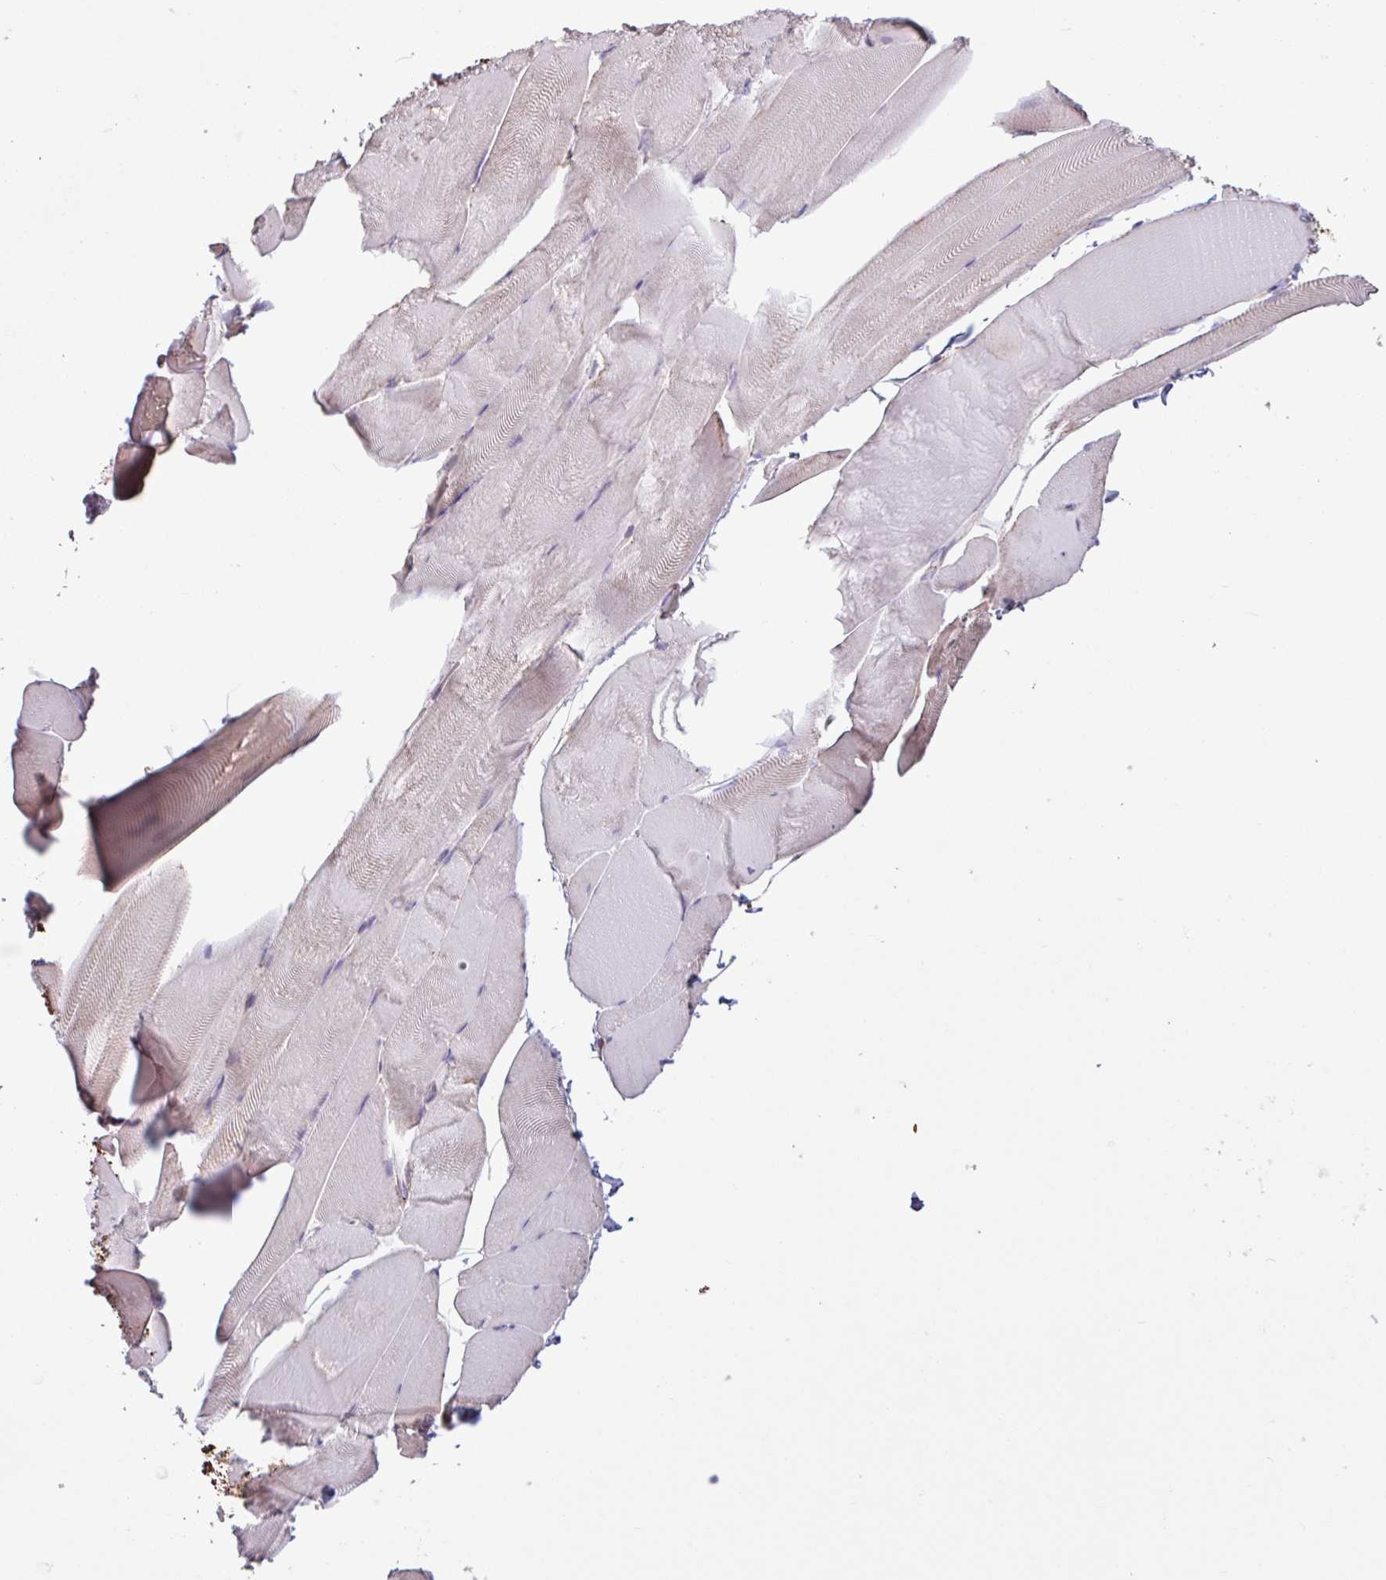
{"staining": {"intensity": "moderate", "quantity": "<25%", "location": "cytoplasmic/membranous"}, "tissue": "skeletal muscle", "cell_type": "Myocytes", "image_type": "normal", "snomed": [{"axis": "morphology", "description": "Normal tissue, NOS"}, {"axis": "topography", "description": "Skeletal muscle"}], "caption": "DAB immunohistochemical staining of normal human skeletal muscle displays moderate cytoplasmic/membranous protein expression in about <25% of myocytes. (DAB IHC with brightfield microscopy, high magnification).", "gene": "ALG8", "patient": {"sex": "female", "age": 64}}